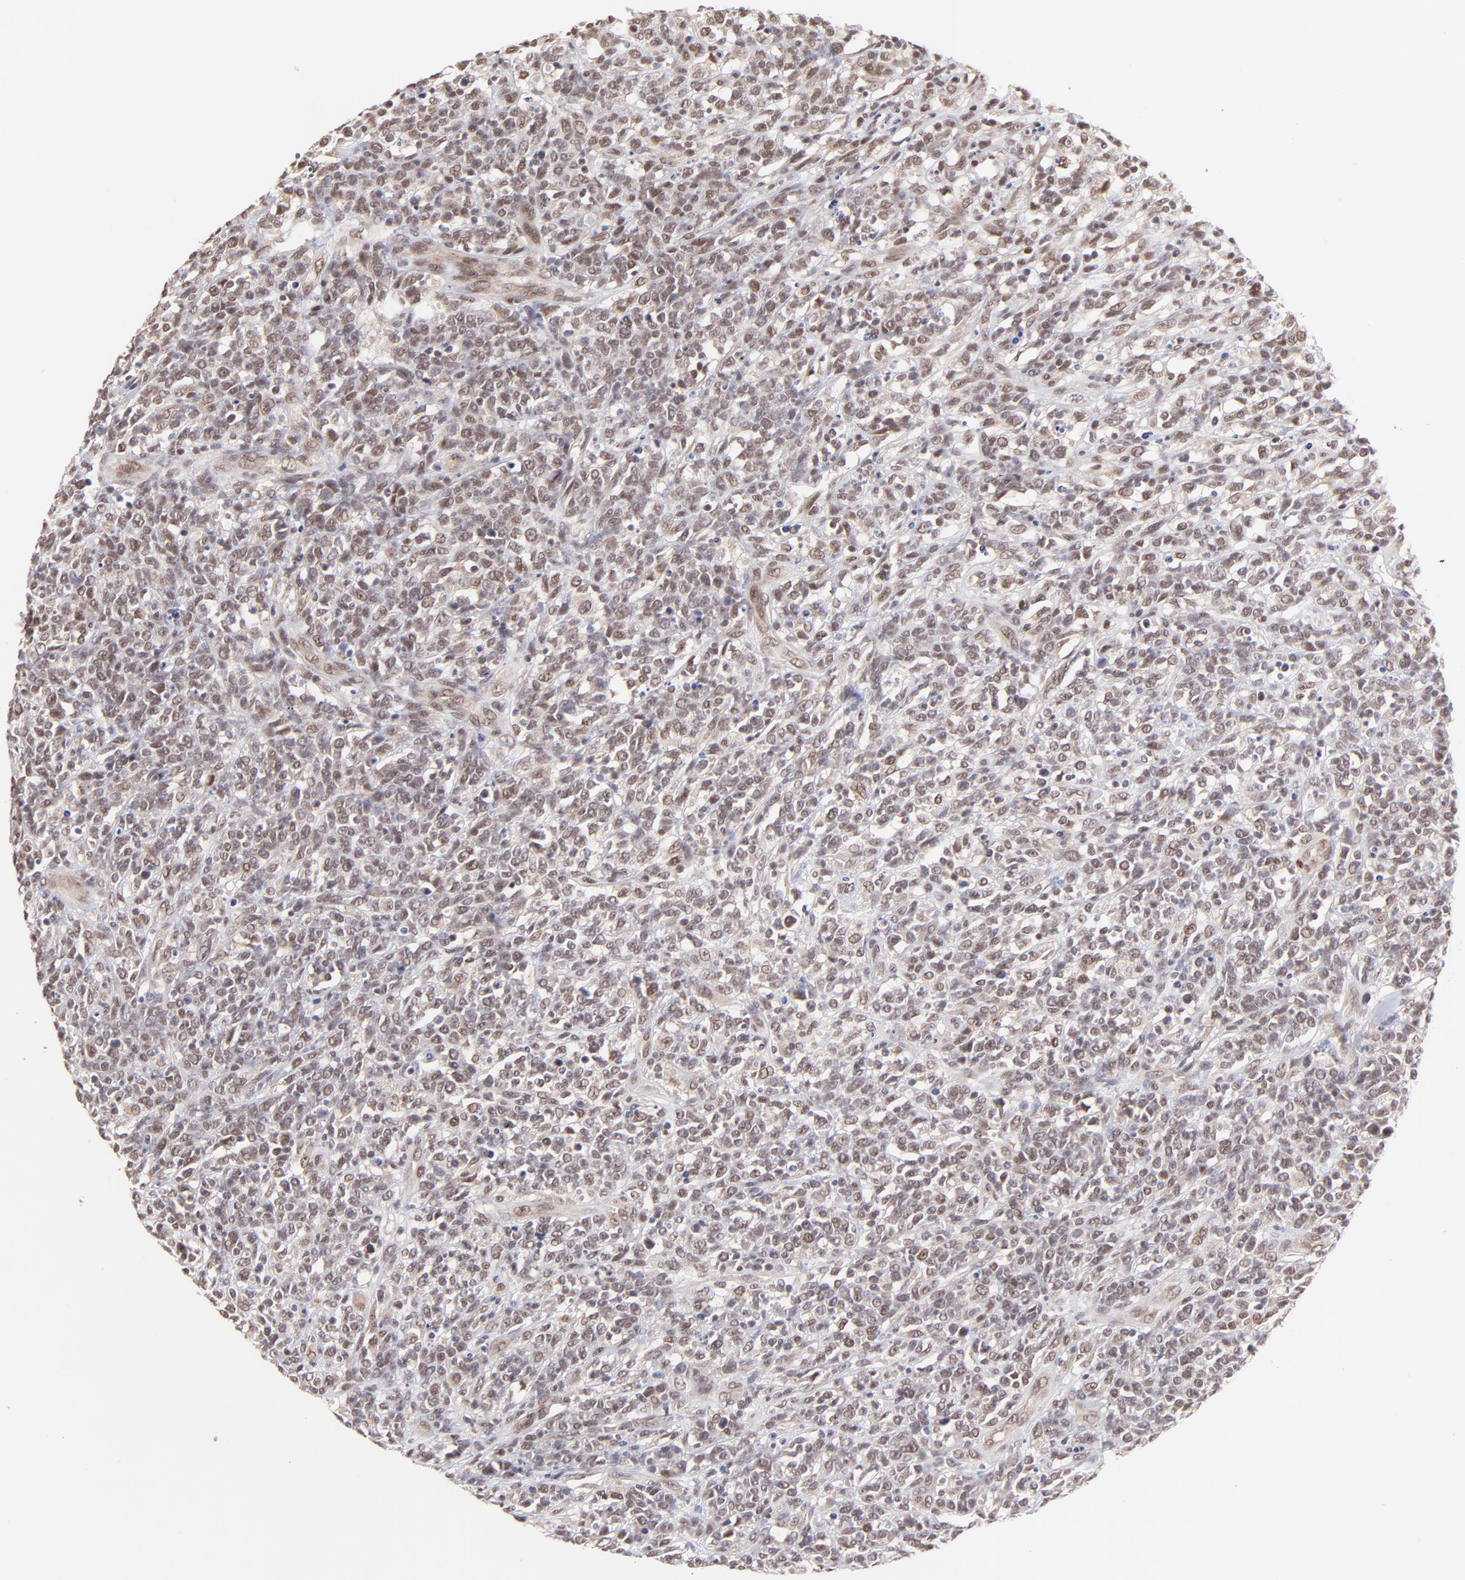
{"staining": {"intensity": "weak", "quantity": ">75%", "location": "nuclear"}, "tissue": "lymphoma", "cell_type": "Tumor cells", "image_type": "cancer", "snomed": [{"axis": "morphology", "description": "Malignant lymphoma, non-Hodgkin's type, High grade"}, {"axis": "topography", "description": "Lymph node"}], "caption": "This is a micrograph of IHC staining of lymphoma, which shows weak positivity in the nuclear of tumor cells.", "gene": "MED12", "patient": {"sex": "female", "age": 73}}